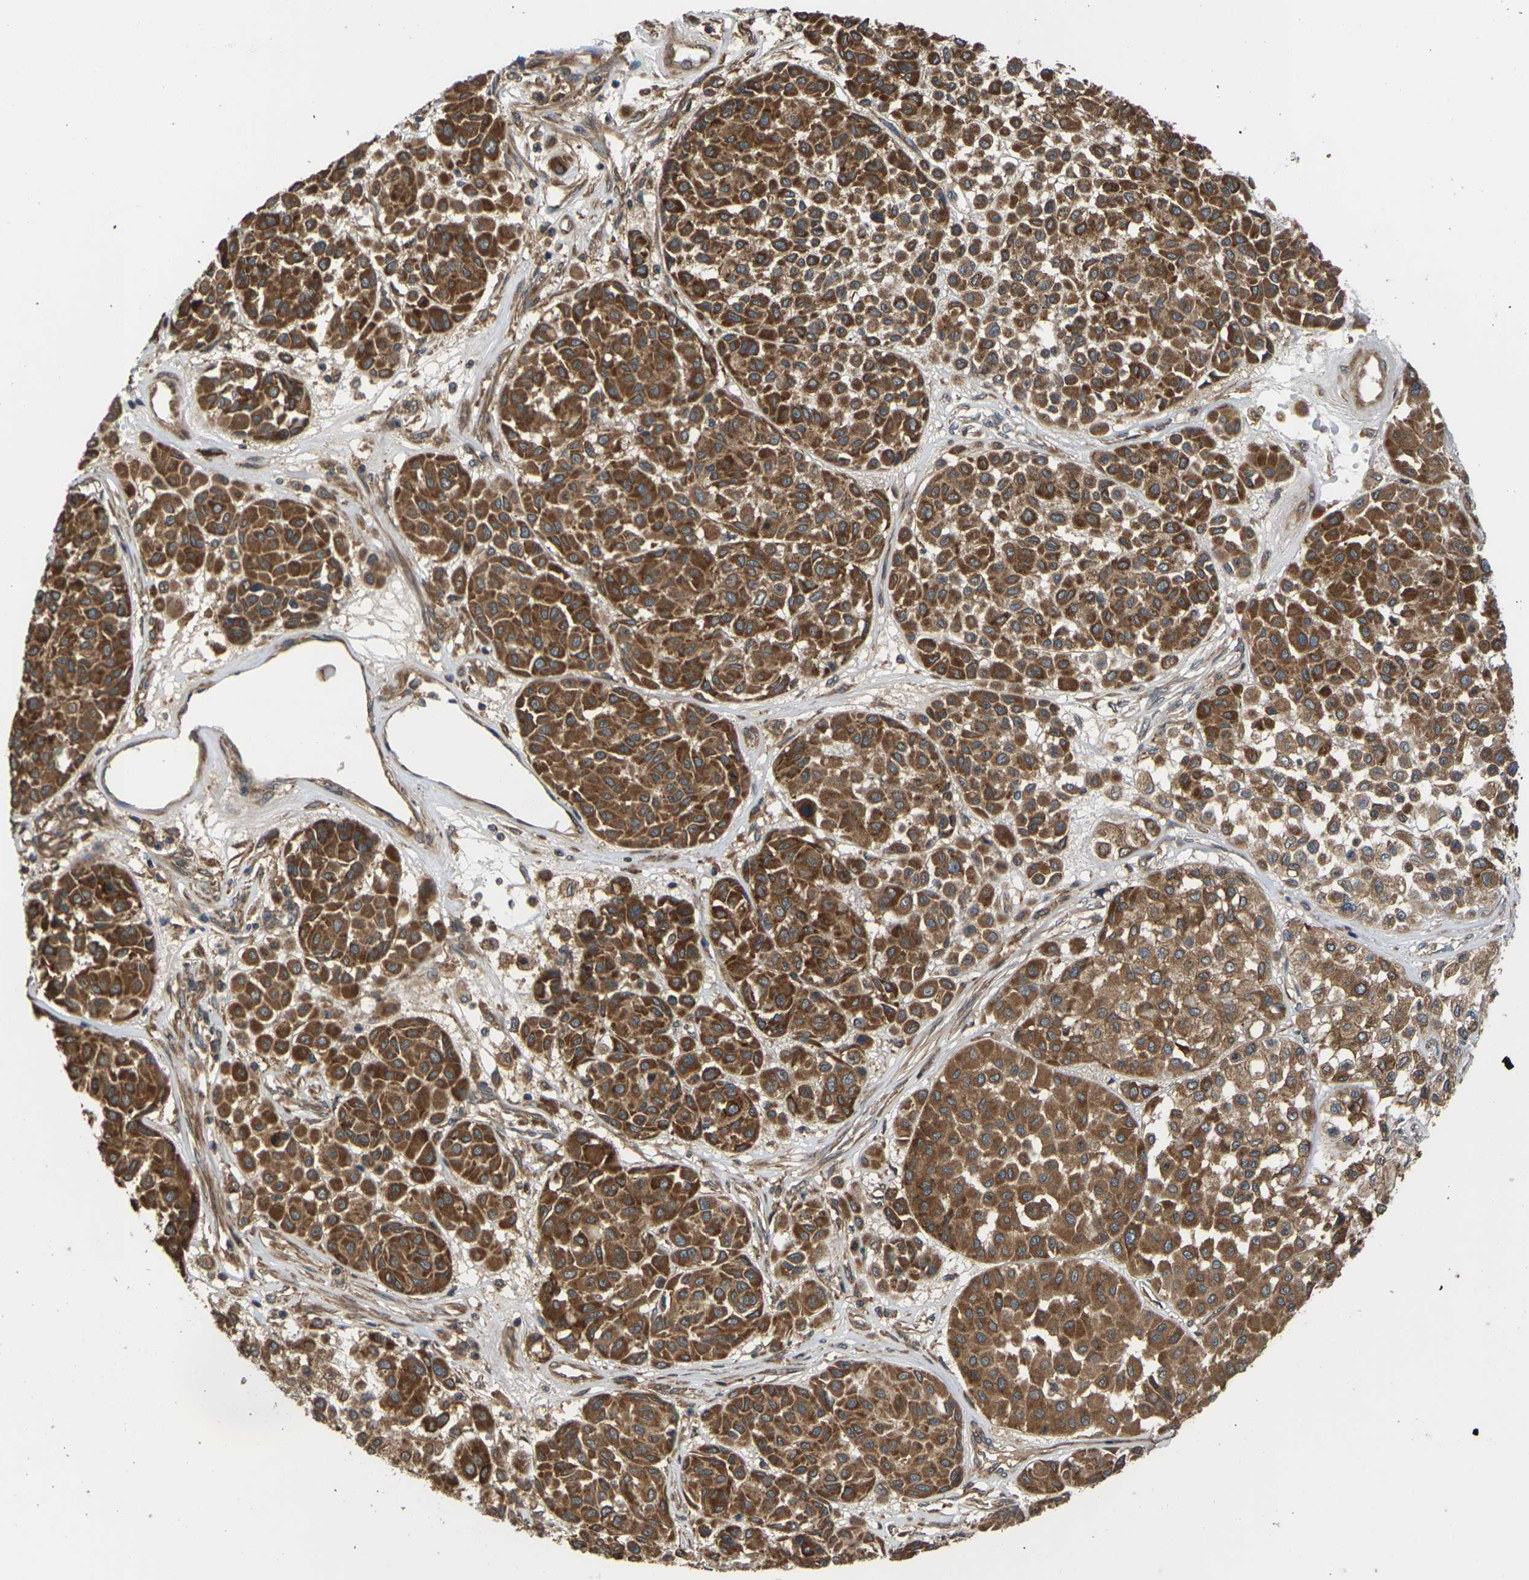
{"staining": {"intensity": "strong", "quantity": ">75%", "location": "cytoplasmic/membranous"}, "tissue": "melanoma", "cell_type": "Tumor cells", "image_type": "cancer", "snomed": [{"axis": "morphology", "description": "Malignant melanoma, Metastatic site"}, {"axis": "topography", "description": "Soft tissue"}], "caption": "Brown immunohistochemical staining in human melanoma displays strong cytoplasmic/membranous staining in approximately >75% of tumor cells. Ihc stains the protein of interest in brown and the nuclei are stained blue.", "gene": "NRAS", "patient": {"sex": "male", "age": 41}}